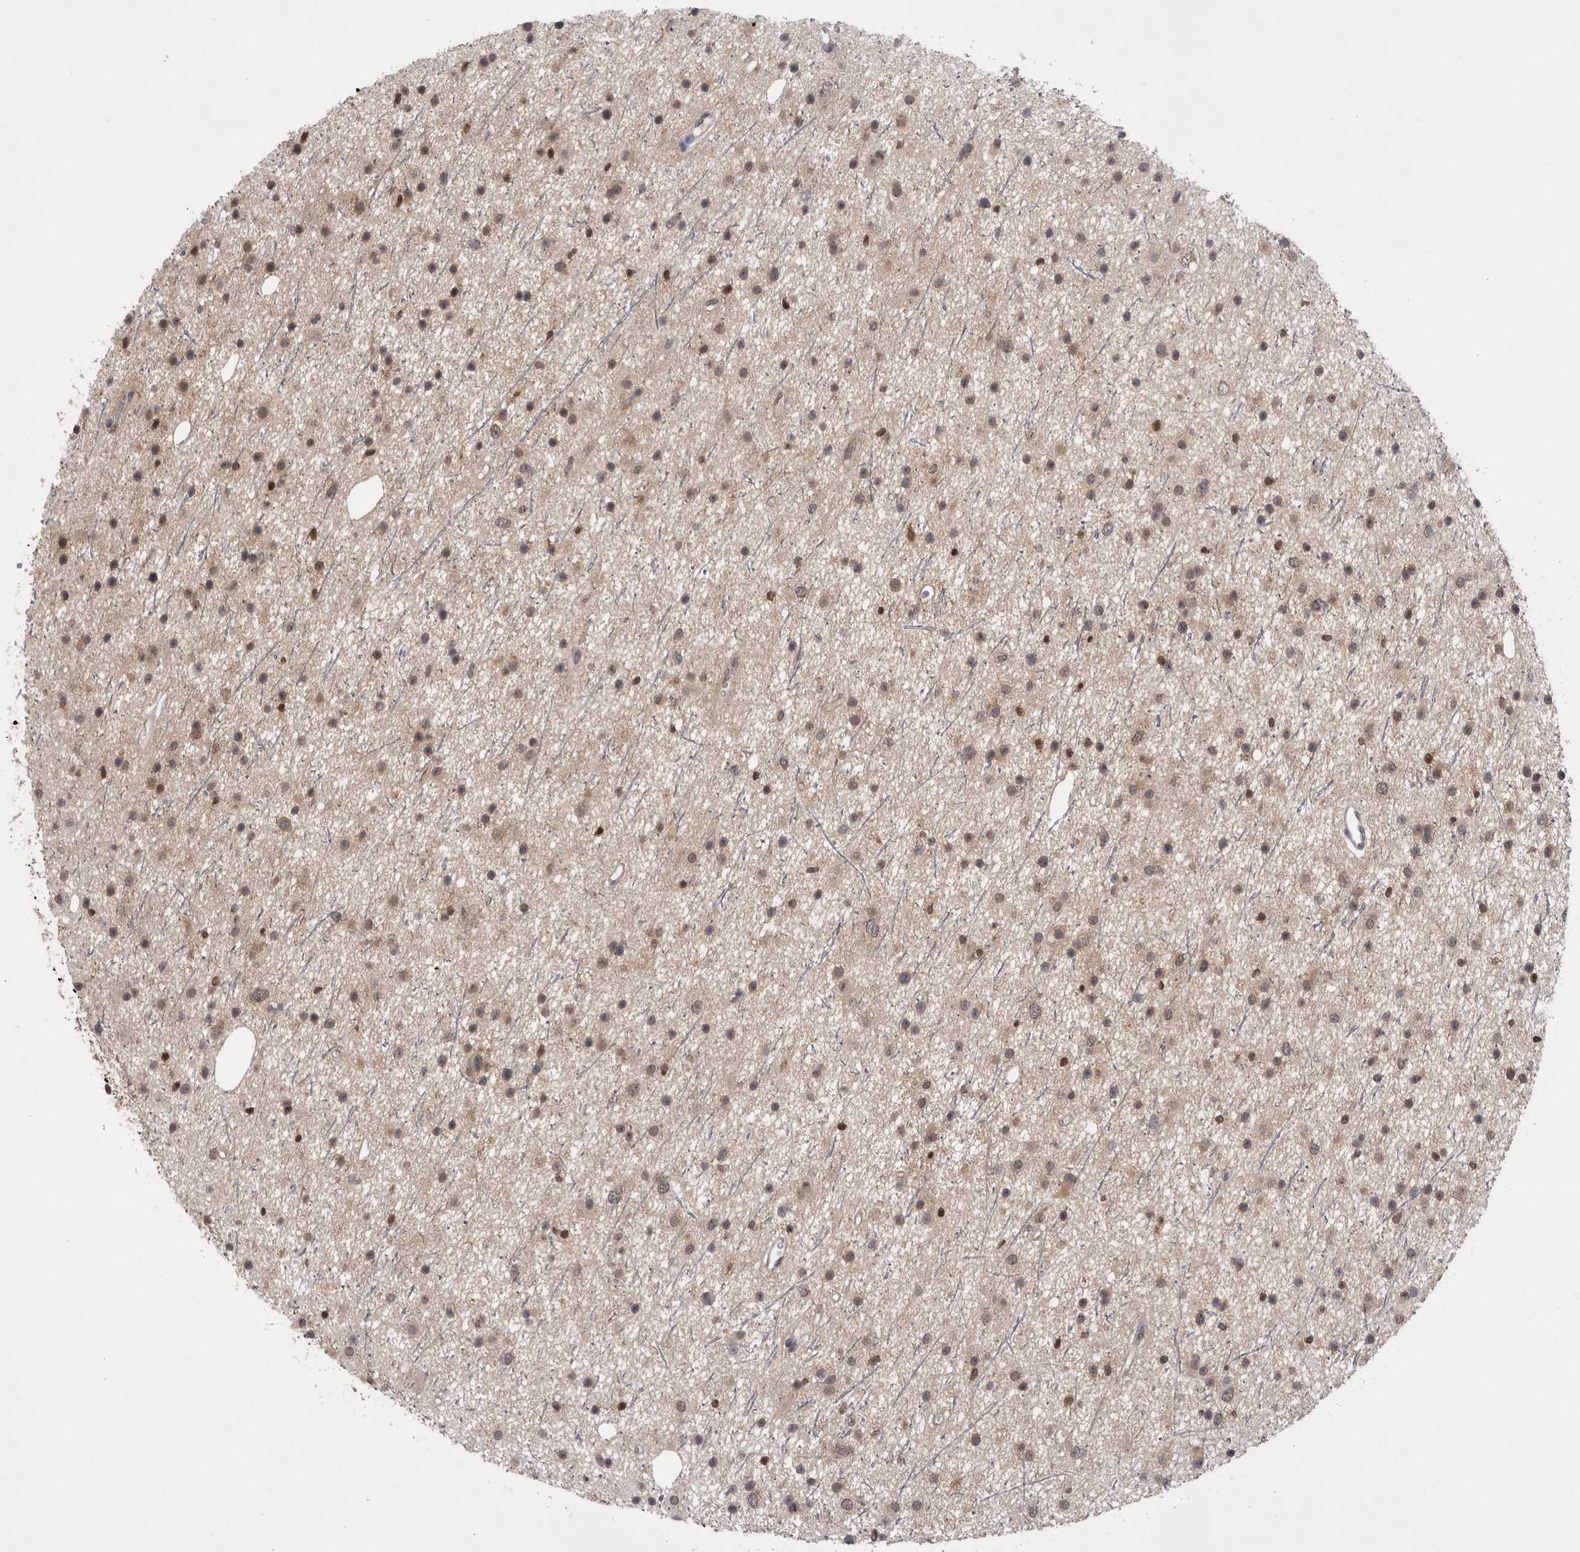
{"staining": {"intensity": "moderate", "quantity": "25%-75%", "location": "cytoplasmic/membranous,nuclear"}, "tissue": "glioma", "cell_type": "Tumor cells", "image_type": "cancer", "snomed": [{"axis": "morphology", "description": "Glioma, malignant, Low grade"}, {"axis": "topography", "description": "Cerebral cortex"}], "caption": "Tumor cells demonstrate moderate cytoplasmic/membranous and nuclear expression in approximately 25%-75% of cells in low-grade glioma (malignant).", "gene": "NFATC2", "patient": {"sex": "female", "age": 39}}